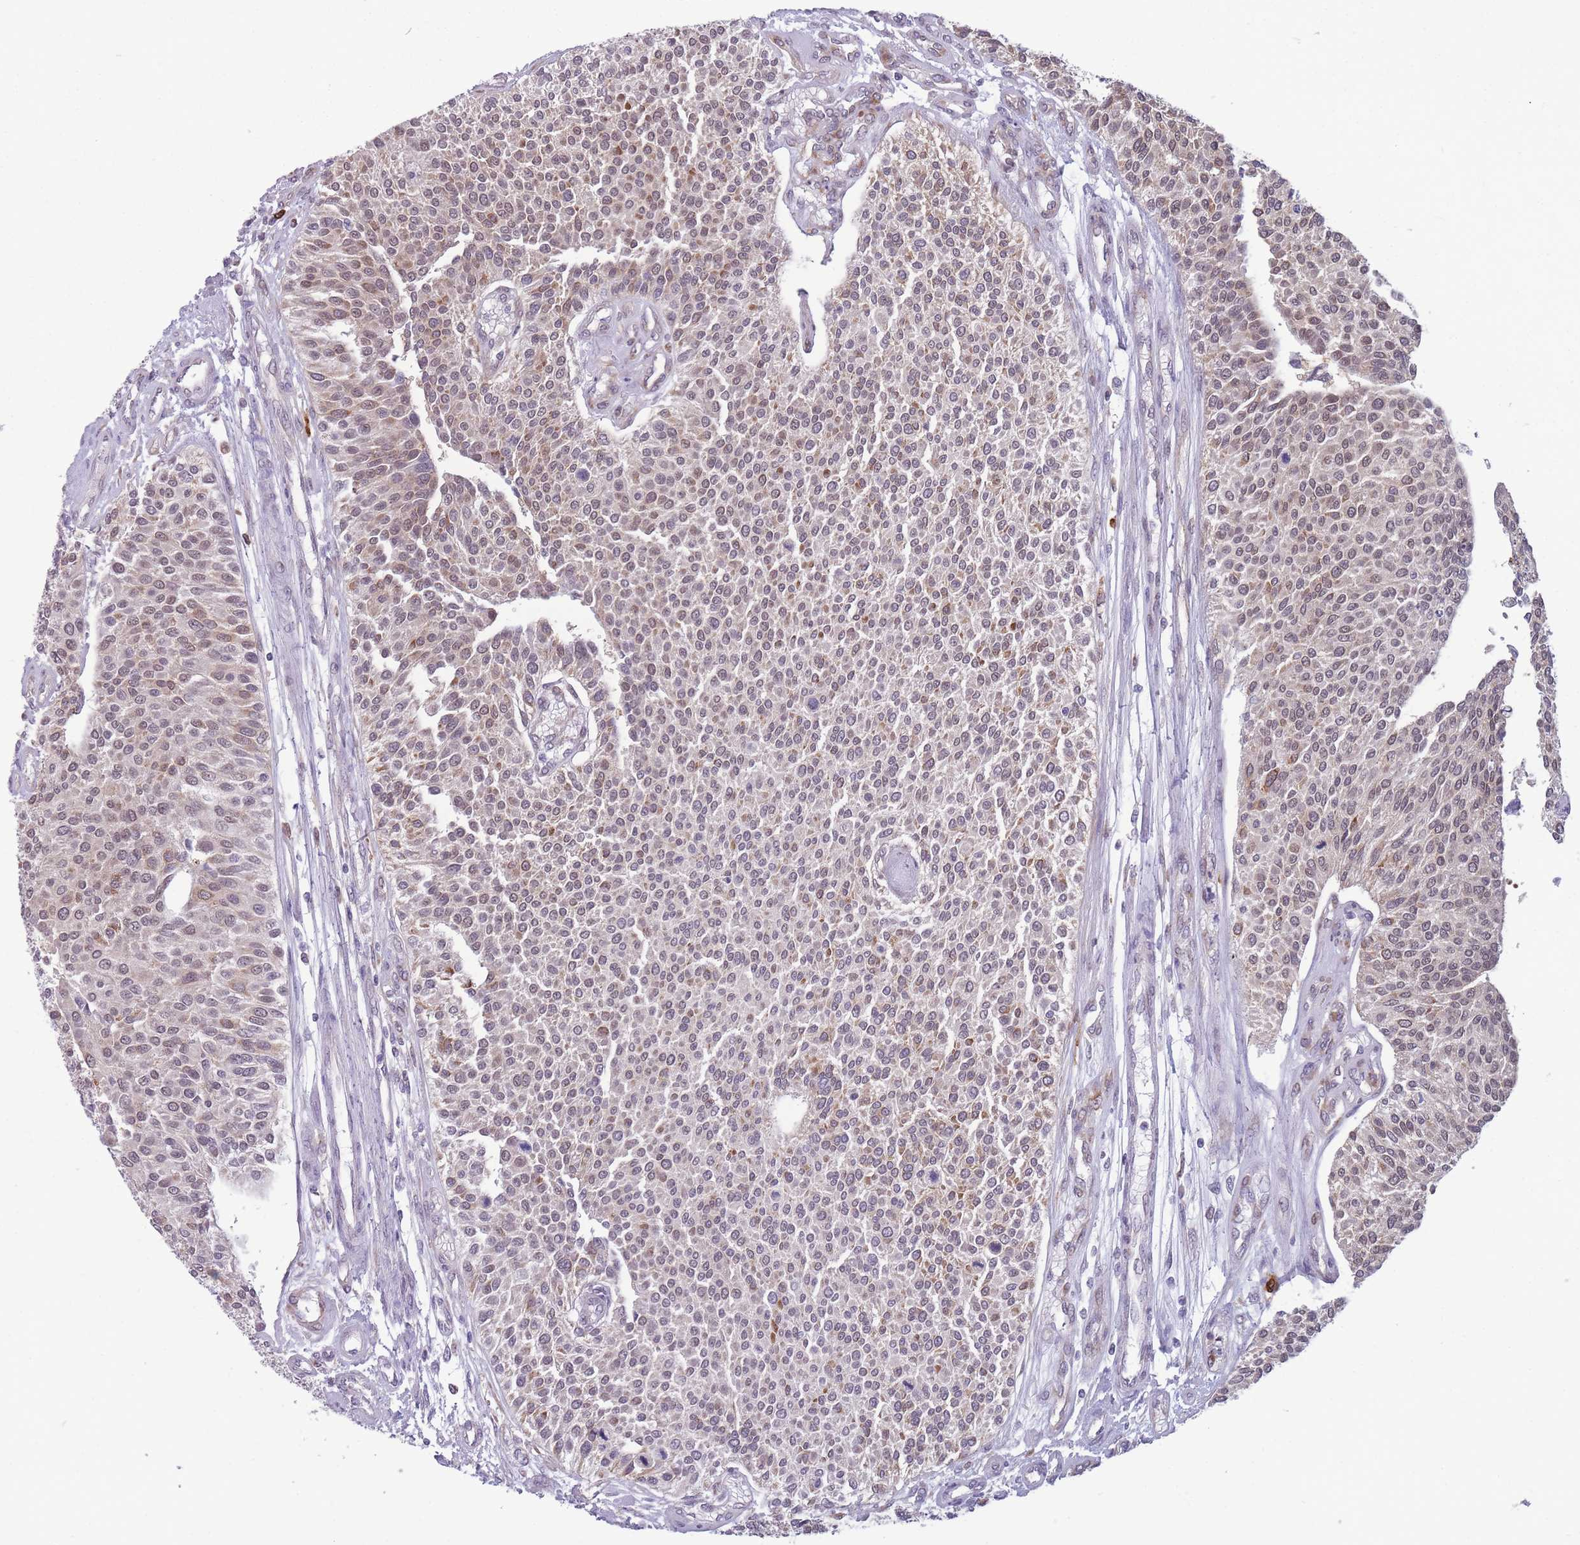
{"staining": {"intensity": "moderate", "quantity": ">75%", "location": "cytoplasmic/membranous,nuclear"}, "tissue": "urothelial cancer", "cell_type": "Tumor cells", "image_type": "cancer", "snomed": [{"axis": "morphology", "description": "Urothelial carcinoma, NOS"}, {"axis": "topography", "description": "Urinary bladder"}], "caption": "Urothelial cancer was stained to show a protein in brown. There is medium levels of moderate cytoplasmic/membranous and nuclear expression in about >75% of tumor cells.", "gene": "TMEM121", "patient": {"sex": "male", "age": 55}}